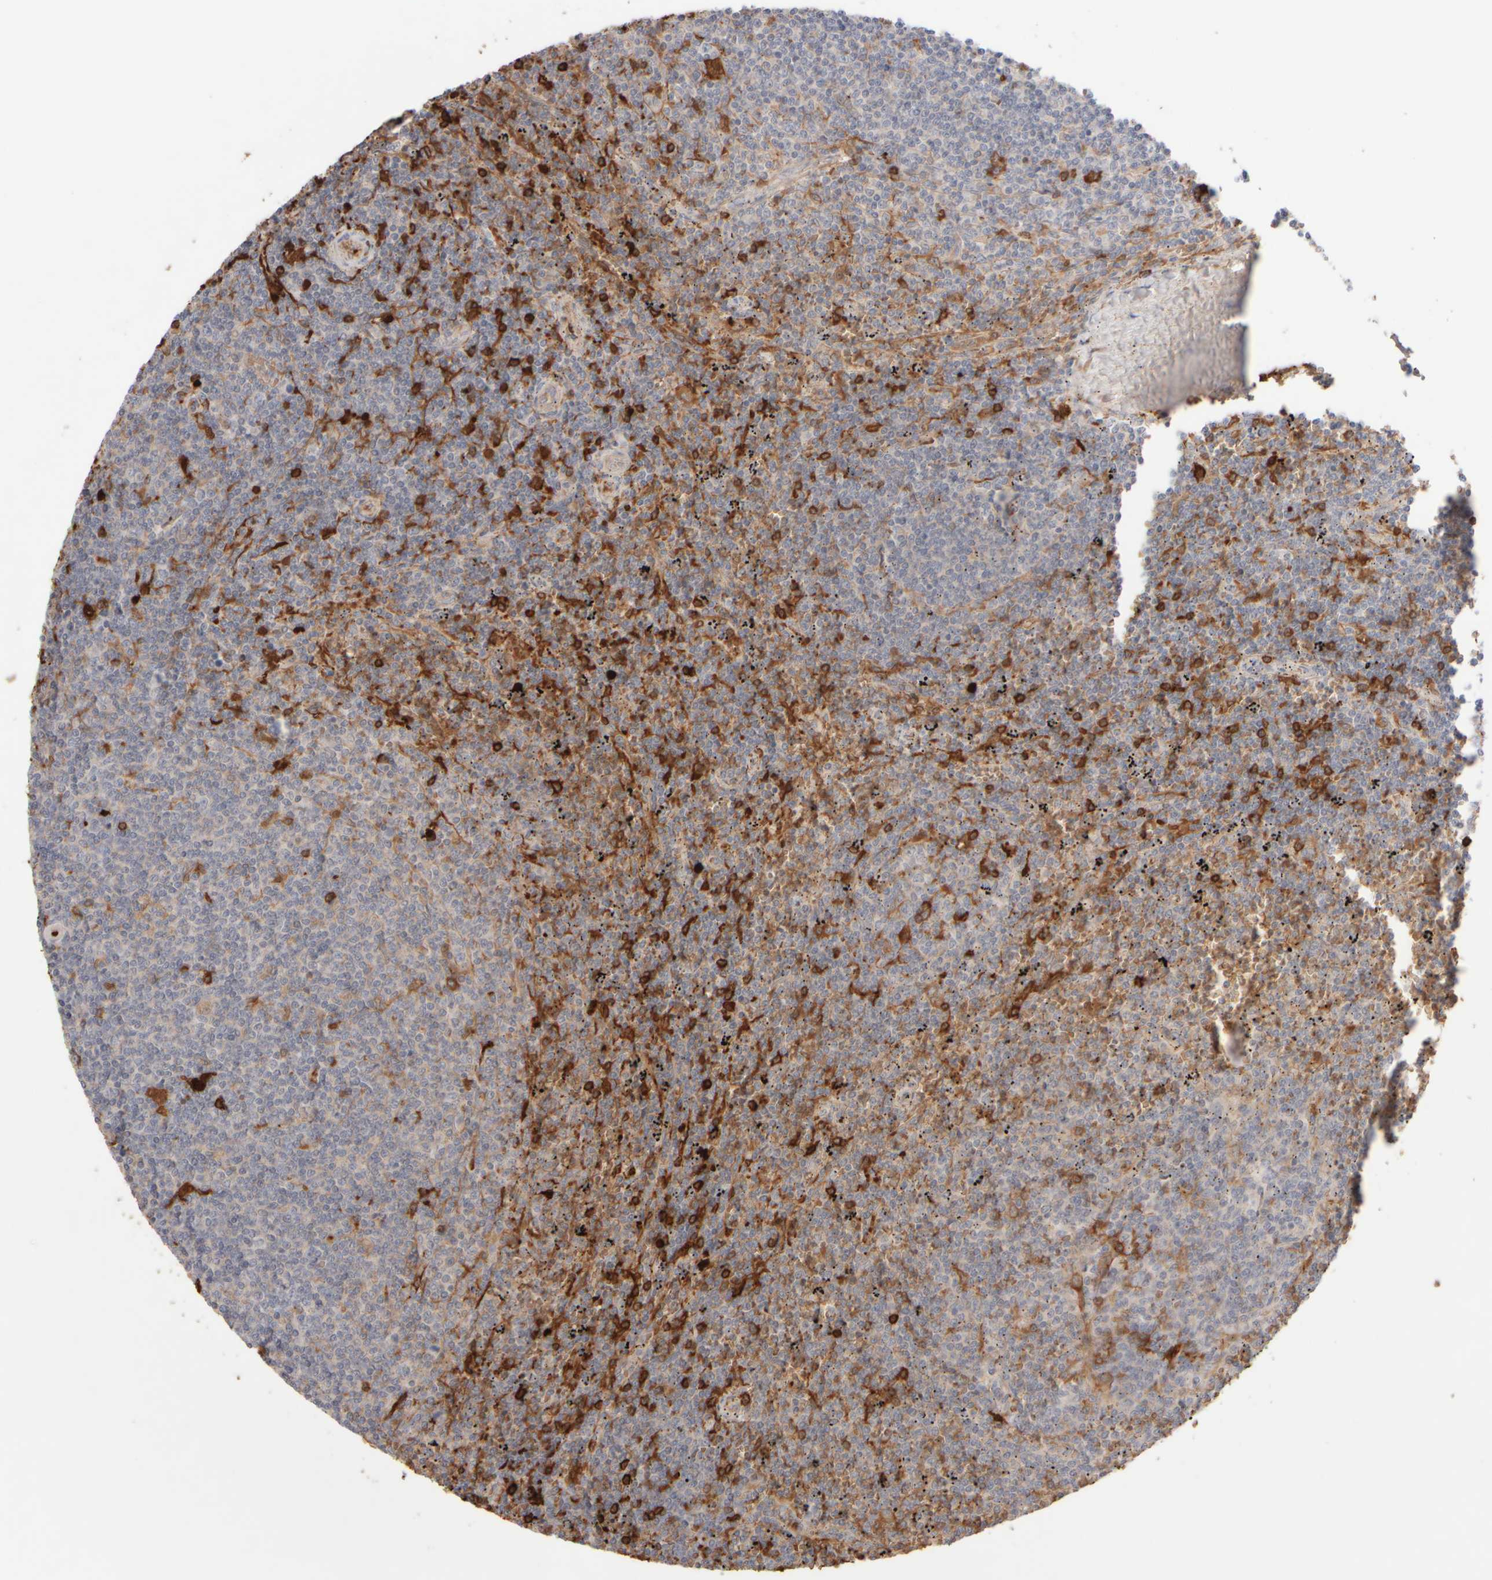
{"staining": {"intensity": "negative", "quantity": "none", "location": "none"}, "tissue": "lymphoma", "cell_type": "Tumor cells", "image_type": "cancer", "snomed": [{"axis": "morphology", "description": "Malignant lymphoma, non-Hodgkin's type, Low grade"}, {"axis": "topography", "description": "Spleen"}], "caption": "This is an IHC micrograph of human lymphoma. There is no expression in tumor cells.", "gene": "MST1", "patient": {"sex": "female", "age": 50}}